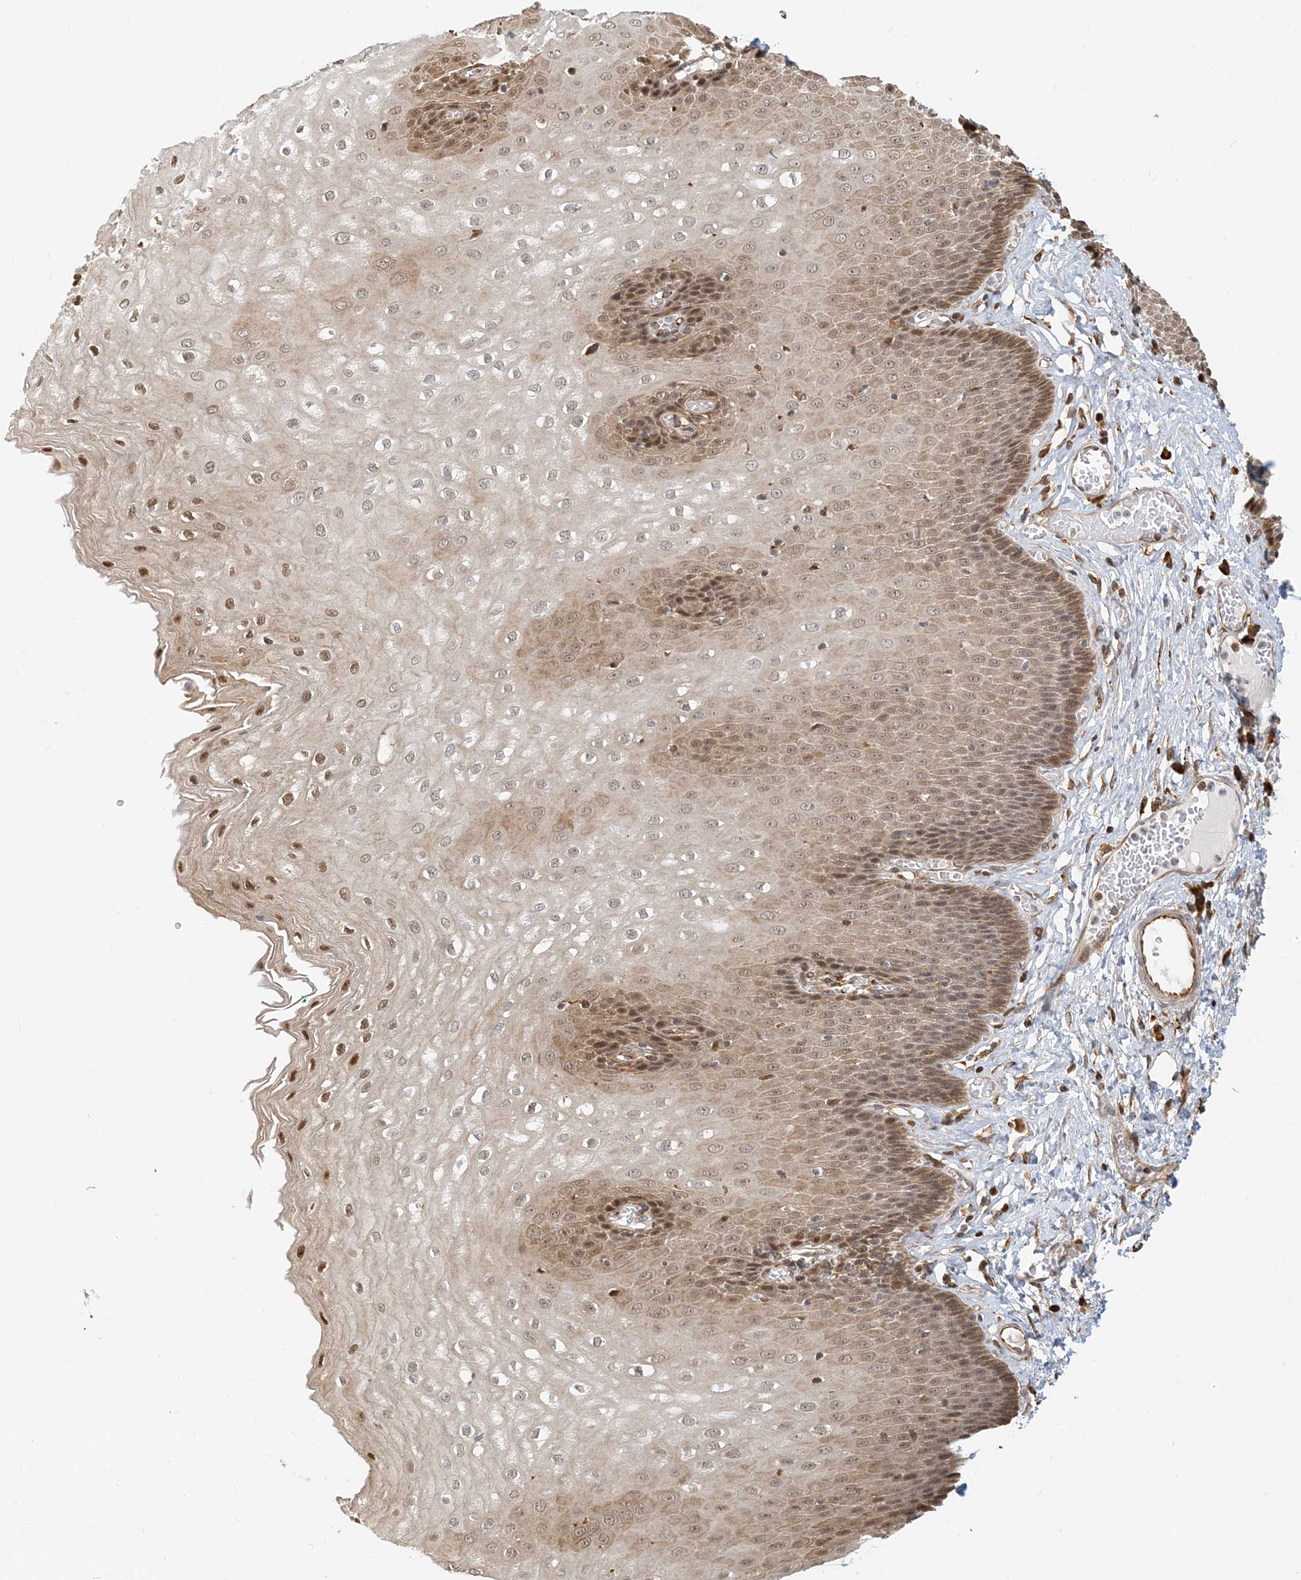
{"staining": {"intensity": "moderate", "quantity": ">75%", "location": "cytoplasmic/membranous,nuclear"}, "tissue": "esophagus", "cell_type": "Squamous epithelial cells", "image_type": "normal", "snomed": [{"axis": "morphology", "description": "Normal tissue, NOS"}, {"axis": "topography", "description": "Esophagus"}], "caption": "Immunohistochemical staining of benign esophagus shows moderate cytoplasmic/membranous,nuclear protein staining in about >75% of squamous epithelial cells.", "gene": "HNMT", "patient": {"sex": "male", "age": 60}}